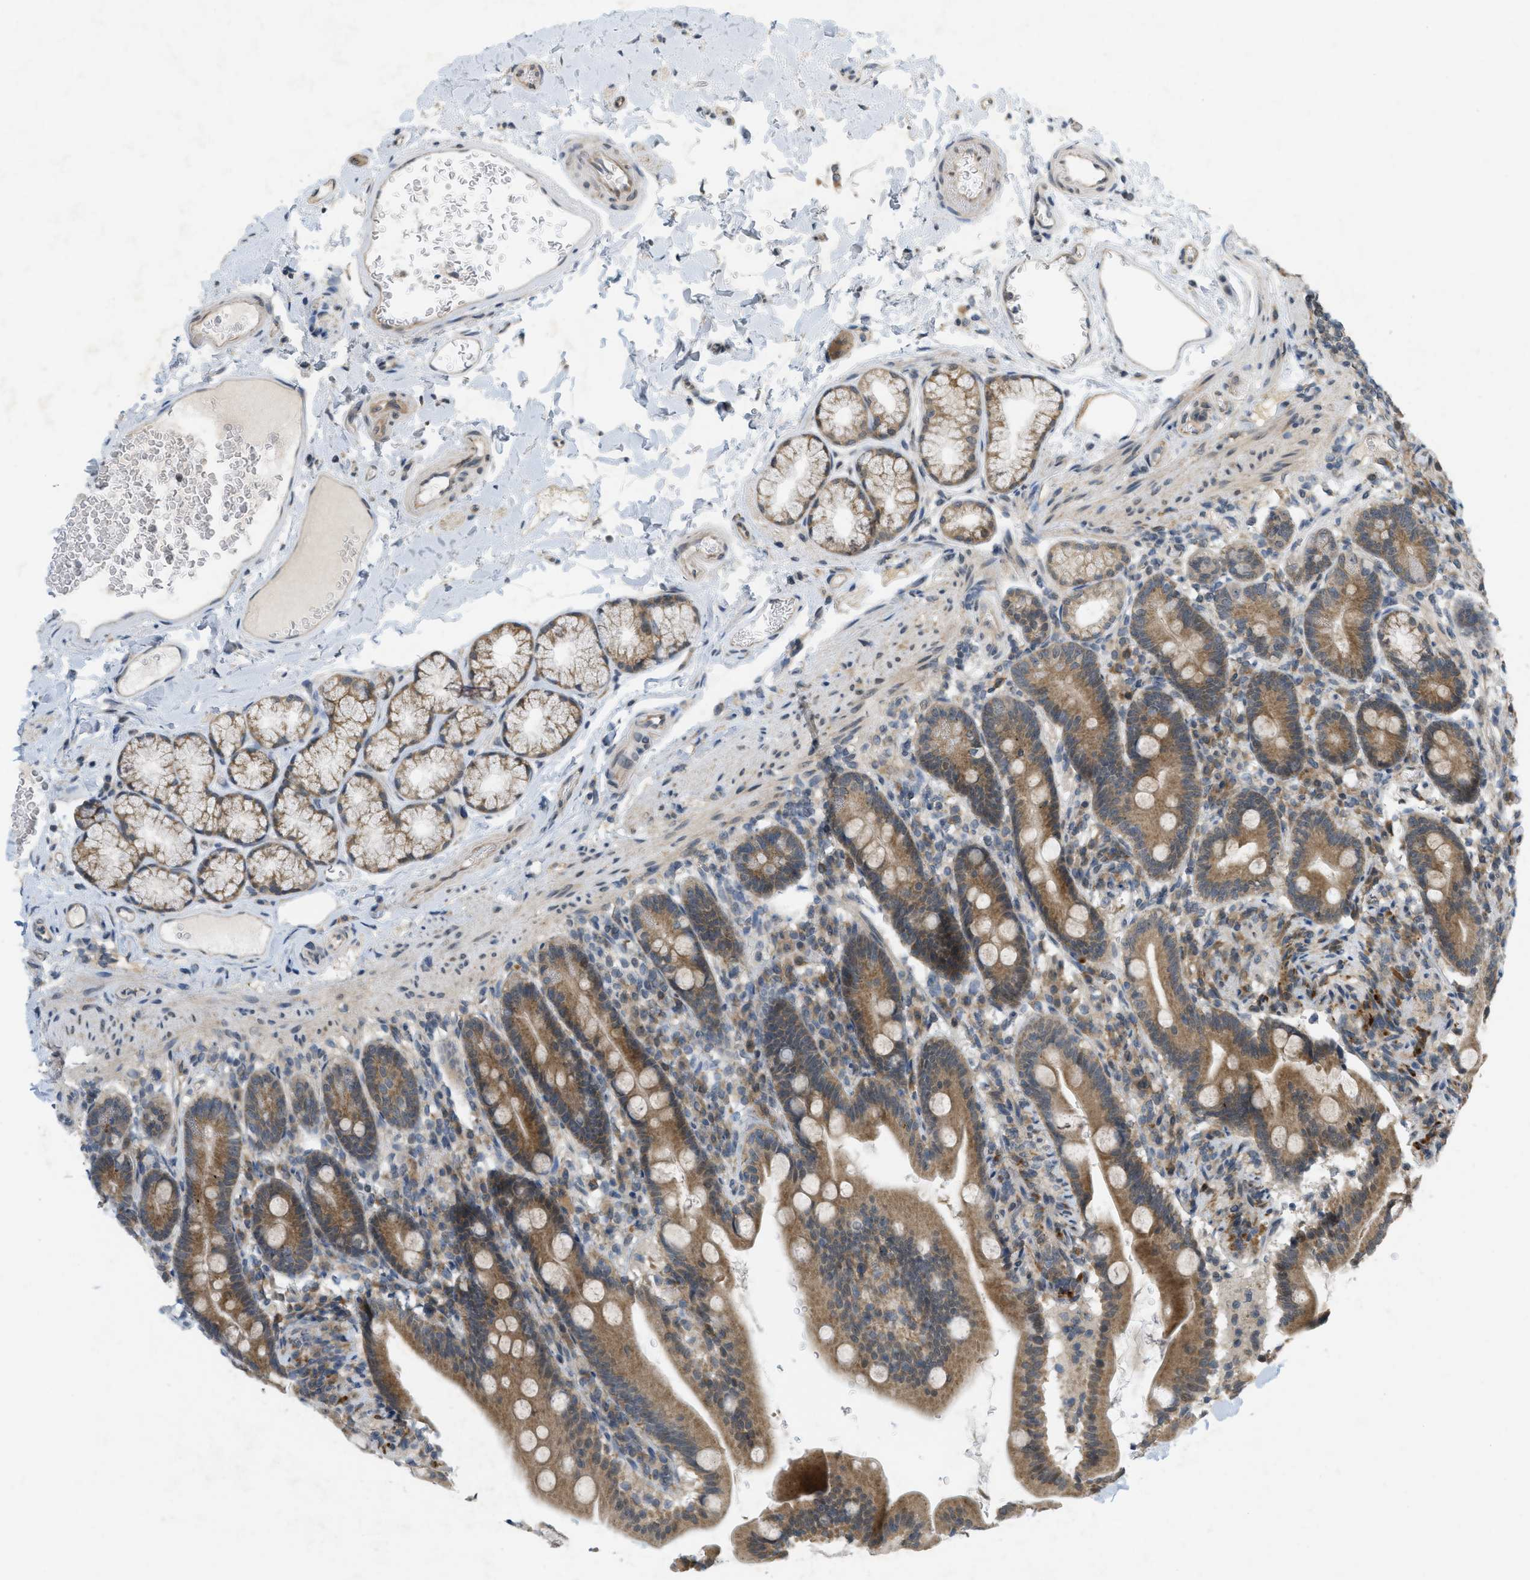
{"staining": {"intensity": "moderate", "quantity": ">75%", "location": "cytoplasmic/membranous"}, "tissue": "duodenum", "cell_type": "Glandular cells", "image_type": "normal", "snomed": [{"axis": "morphology", "description": "Normal tissue, NOS"}, {"axis": "topography", "description": "Duodenum"}], "caption": "Protein analysis of unremarkable duodenum displays moderate cytoplasmic/membranous positivity in approximately >75% of glandular cells.", "gene": "PRKD1", "patient": {"sex": "male", "age": 54}}